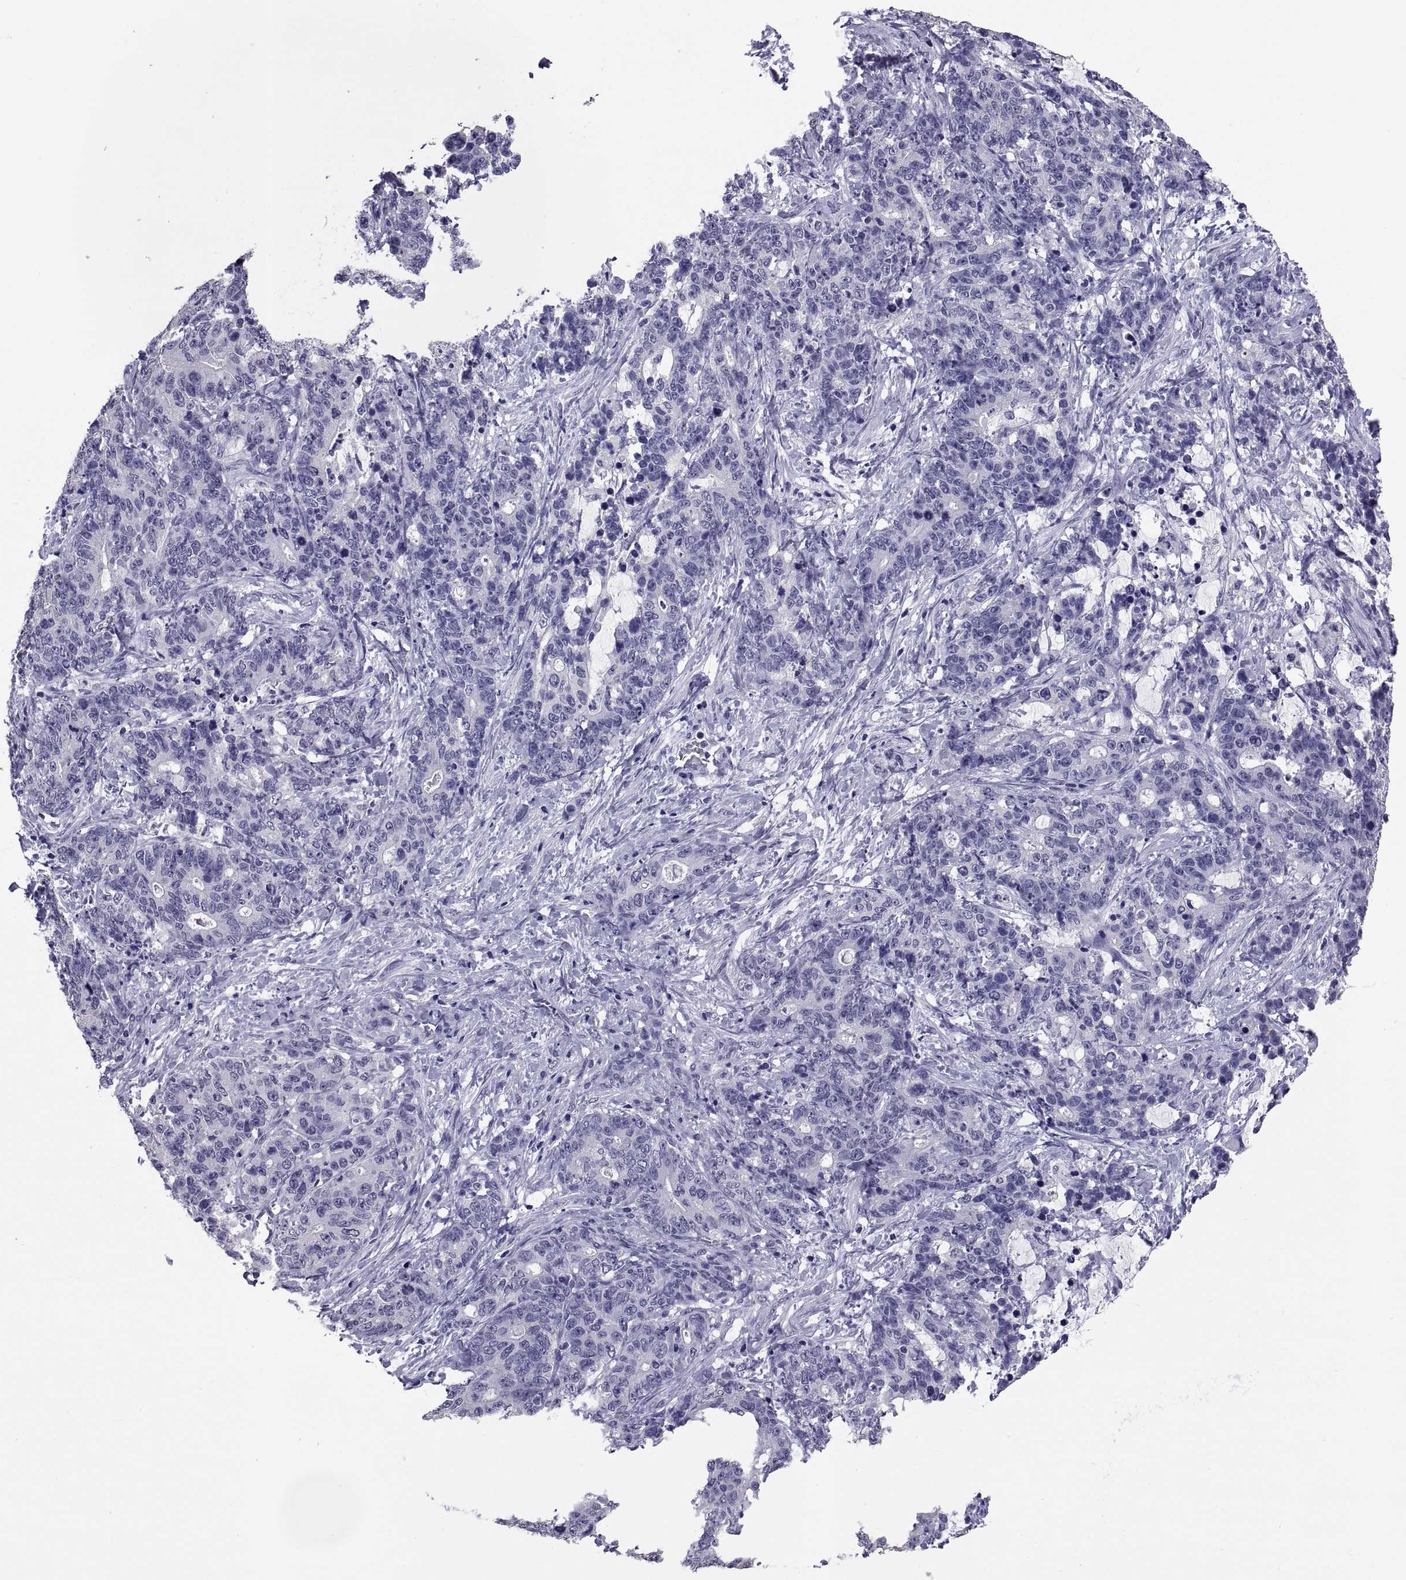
{"staining": {"intensity": "negative", "quantity": "none", "location": "none"}, "tissue": "stomach cancer", "cell_type": "Tumor cells", "image_type": "cancer", "snomed": [{"axis": "morphology", "description": "Normal tissue, NOS"}, {"axis": "morphology", "description": "Adenocarcinoma, NOS"}, {"axis": "topography", "description": "Stomach"}], "caption": "Stomach adenocarcinoma was stained to show a protein in brown. There is no significant positivity in tumor cells.", "gene": "TGFBR3L", "patient": {"sex": "female", "age": 64}}